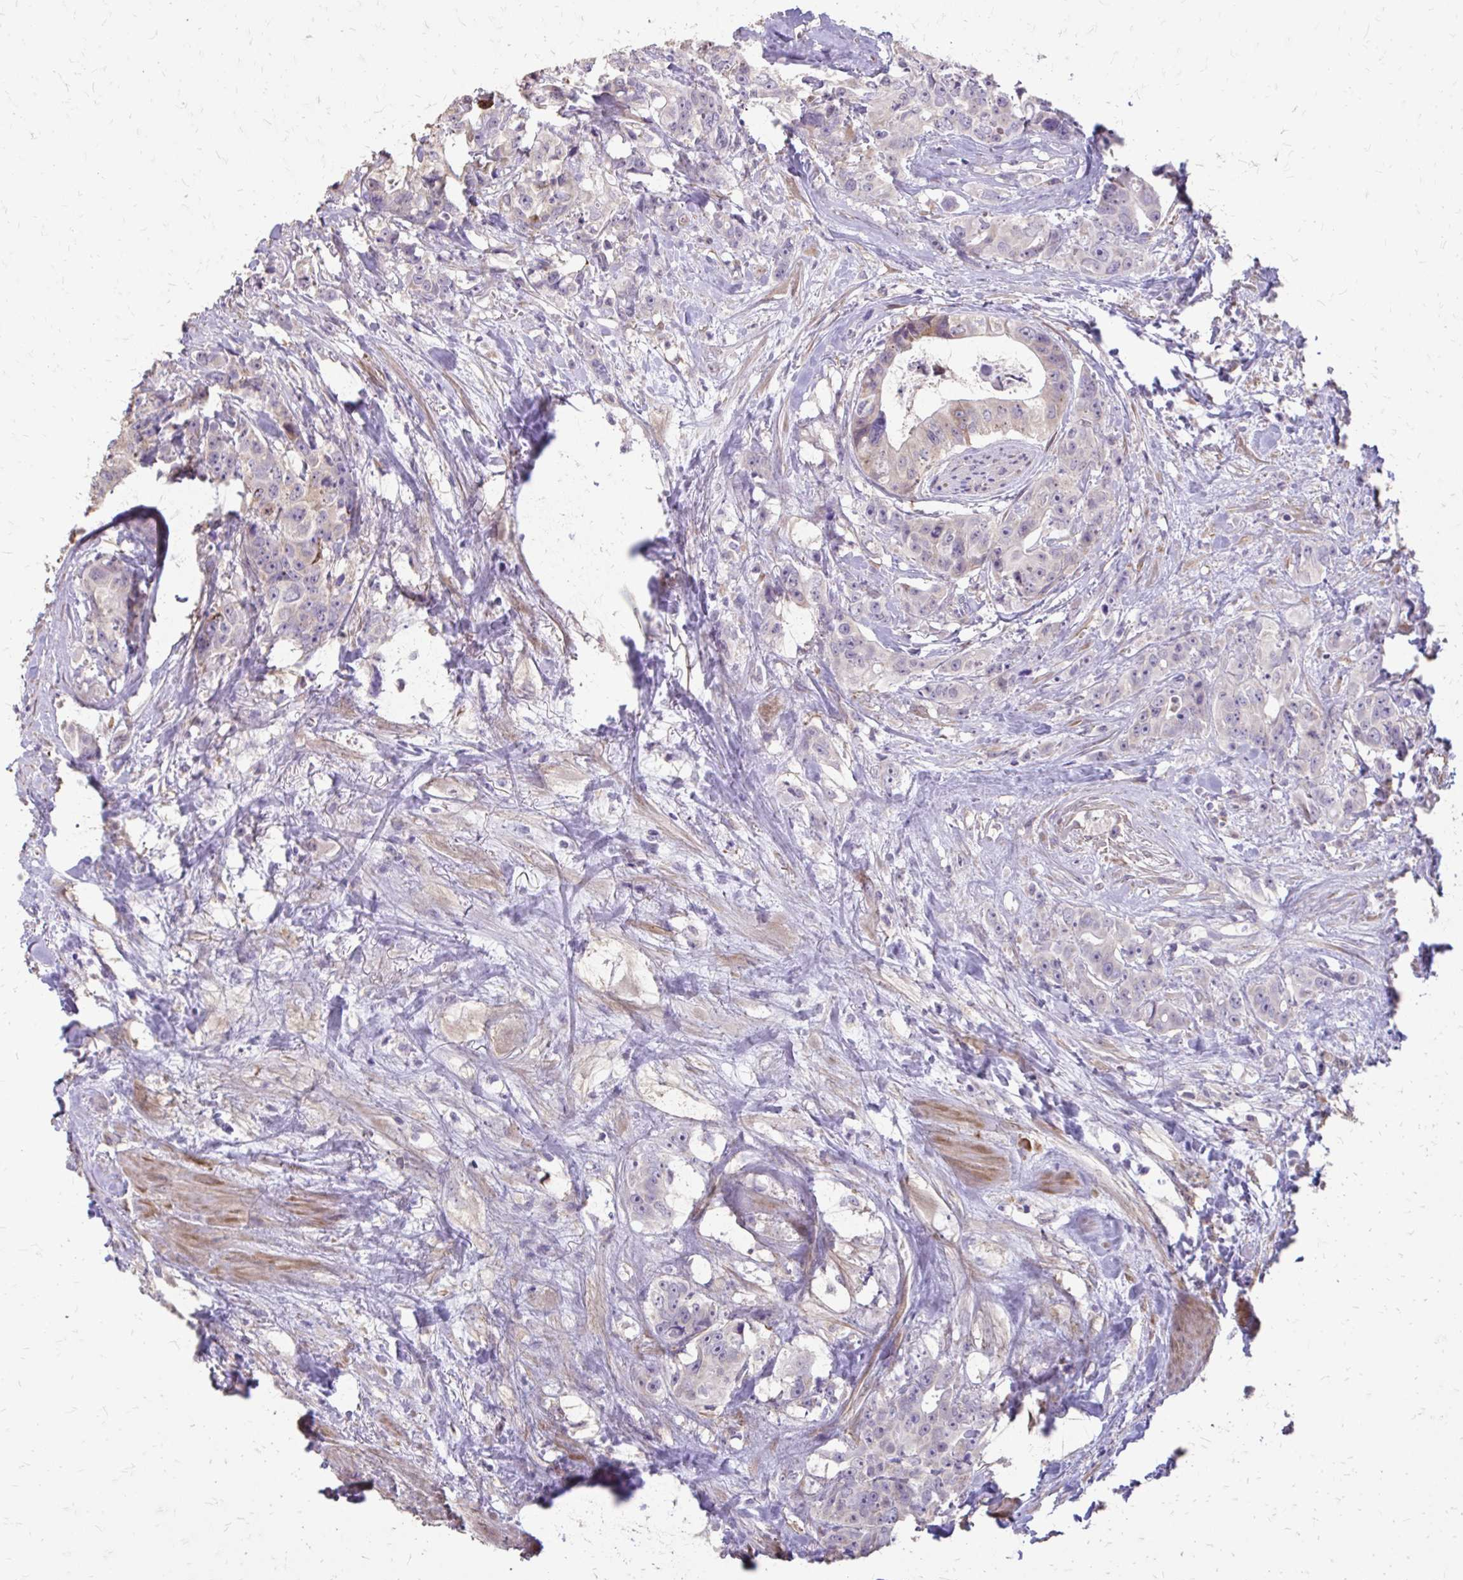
{"staining": {"intensity": "negative", "quantity": "none", "location": "none"}, "tissue": "colorectal cancer", "cell_type": "Tumor cells", "image_type": "cancer", "snomed": [{"axis": "morphology", "description": "Adenocarcinoma, NOS"}, {"axis": "topography", "description": "Rectum"}], "caption": "High magnification brightfield microscopy of colorectal adenocarcinoma stained with DAB (brown) and counterstained with hematoxylin (blue): tumor cells show no significant staining.", "gene": "MYORG", "patient": {"sex": "female", "age": 62}}